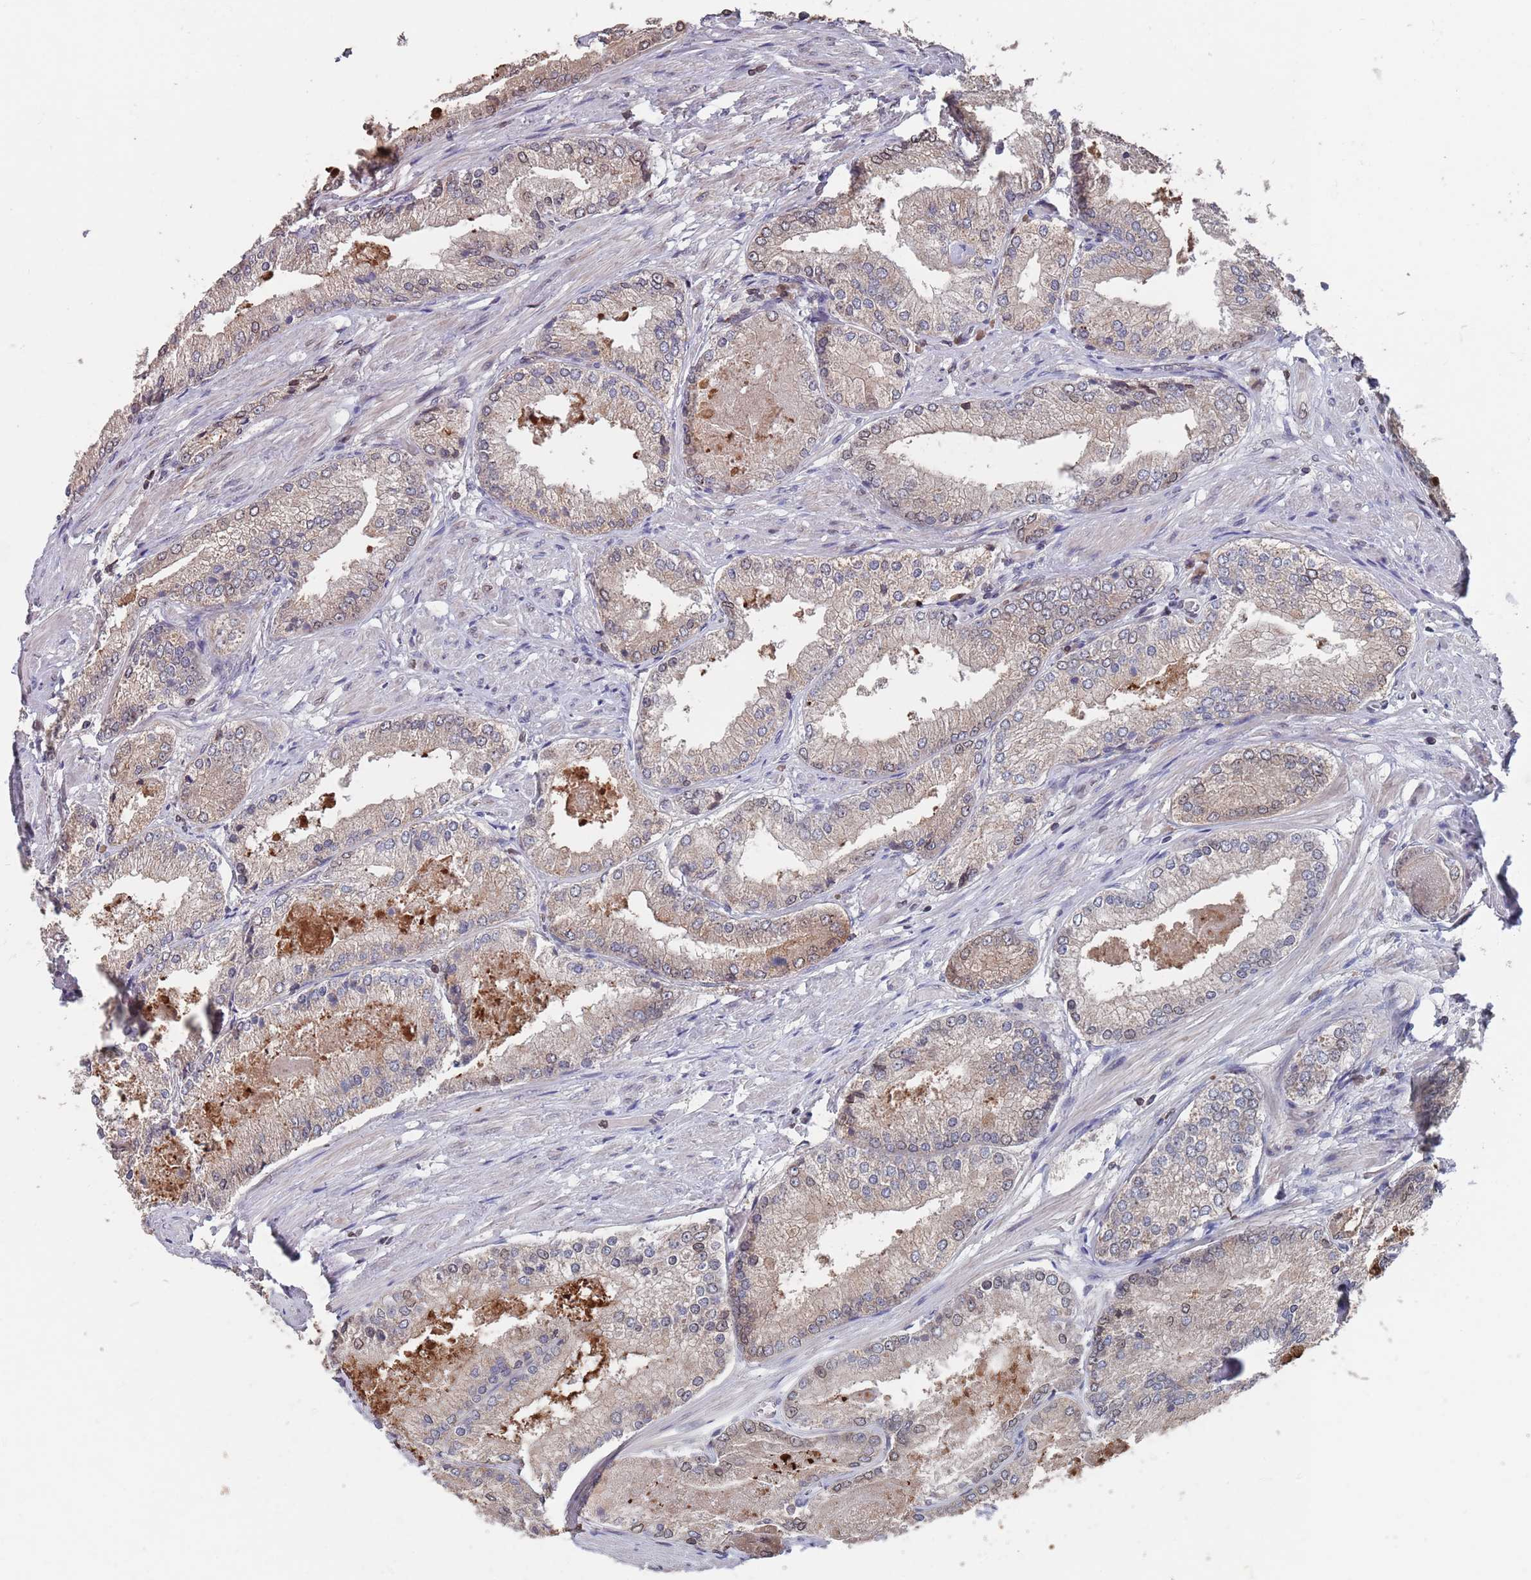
{"staining": {"intensity": "moderate", "quantity": "25%-75%", "location": "cytoplasmic/membranous,nuclear"}, "tissue": "prostate cancer", "cell_type": "Tumor cells", "image_type": "cancer", "snomed": [{"axis": "morphology", "description": "Adenocarcinoma, Low grade"}, {"axis": "topography", "description": "Prostate"}], "caption": "A brown stain highlights moderate cytoplasmic/membranous and nuclear staining of a protein in prostate cancer tumor cells.", "gene": "SDHAF3", "patient": {"sex": "male", "age": 68}}